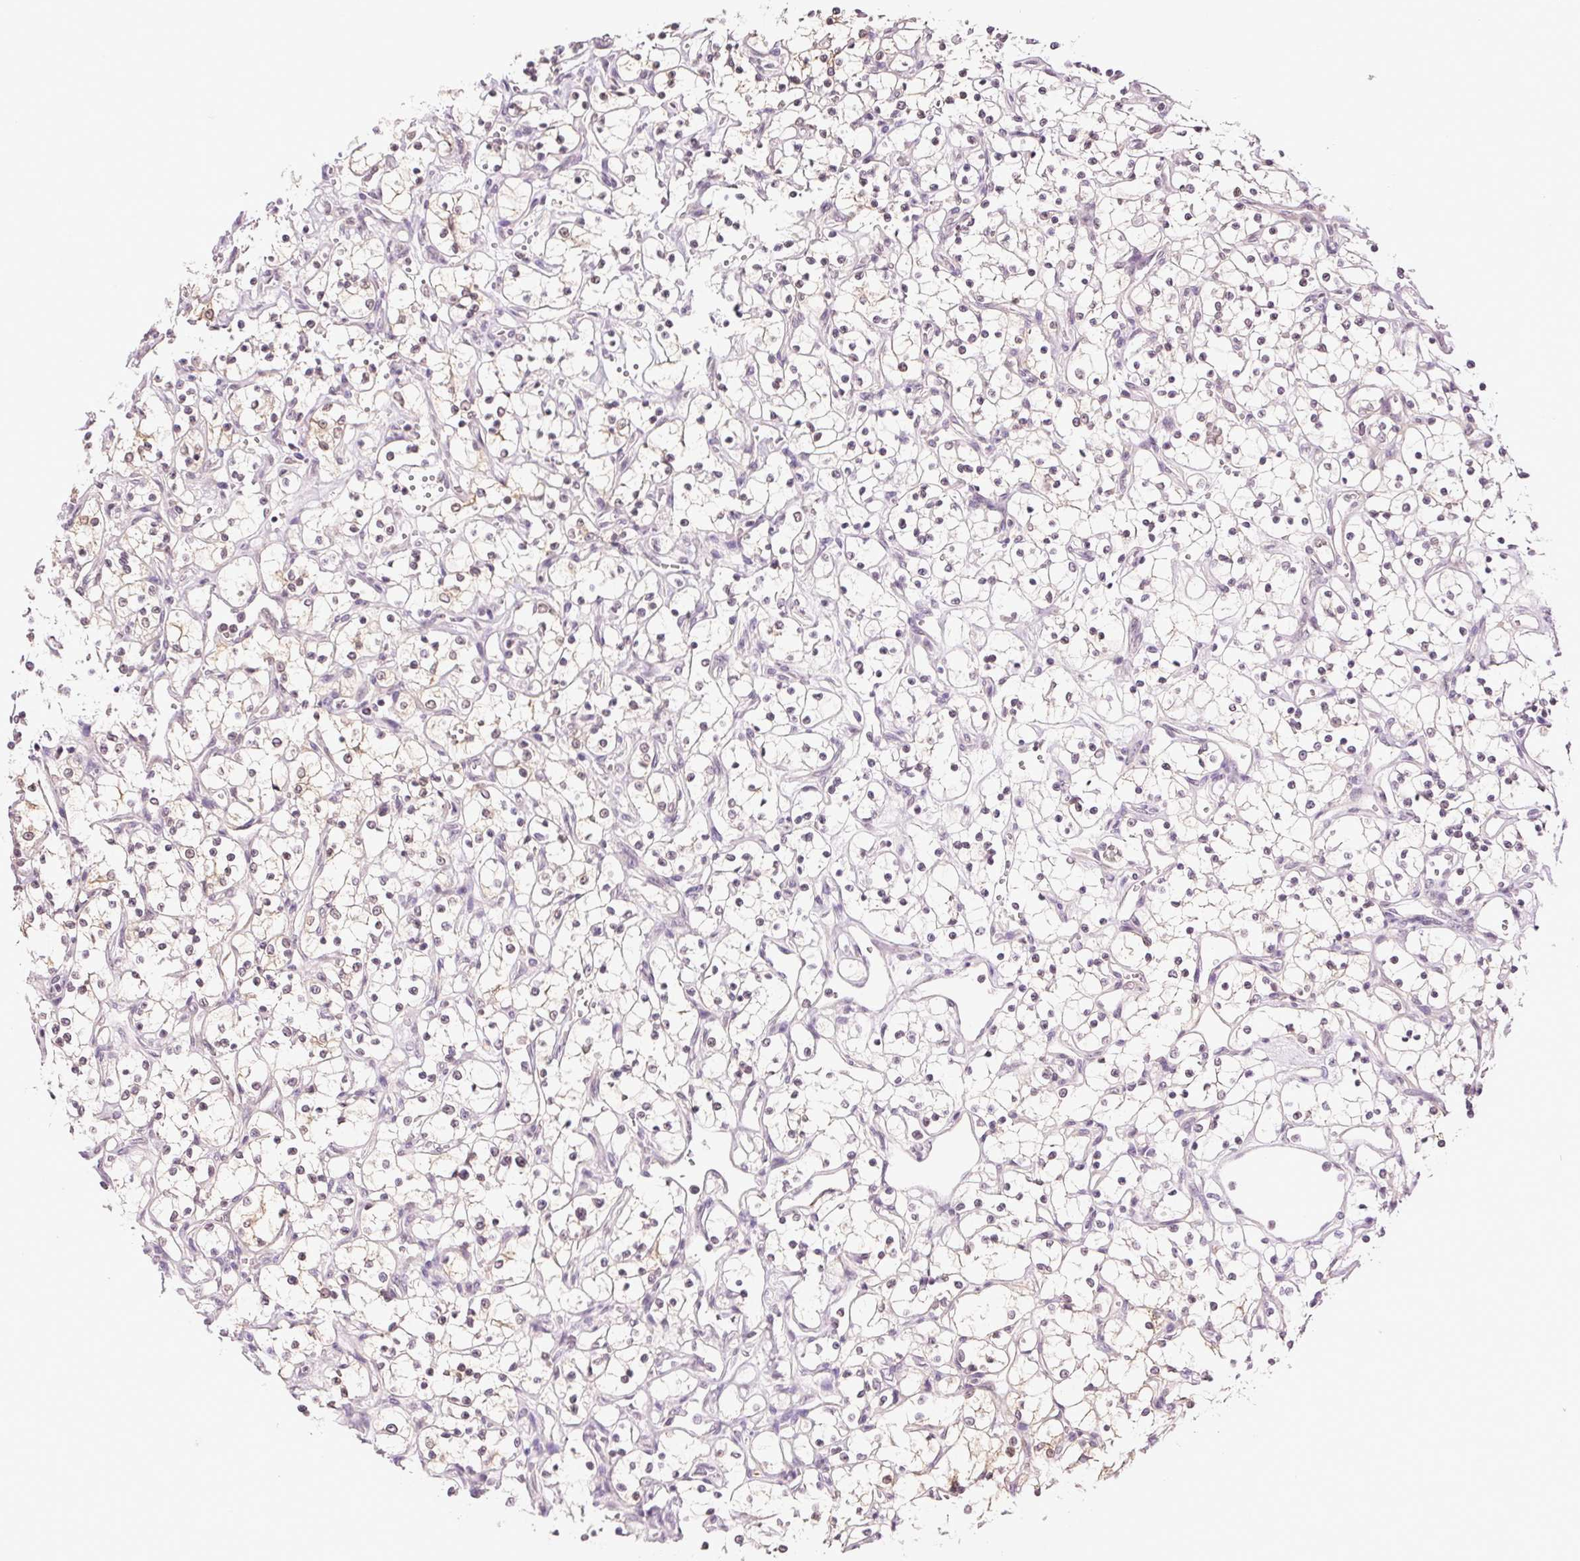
{"staining": {"intensity": "weak", "quantity": "<25%", "location": "cytoplasmic/membranous,nuclear"}, "tissue": "renal cancer", "cell_type": "Tumor cells", "image_type": "cancer", "snomed": [{"axis": "morphology", "description": "Adenocarcinoma, NOS"}, {"axis": "topography", "description": "Kidney"}], "caption": "Histopathology image shows no protein positivity in tumor cells of adenocarcinoma (renal) tissue.", "gene": "TNNT3", "patient": {"sex": "female", "age": 69}}